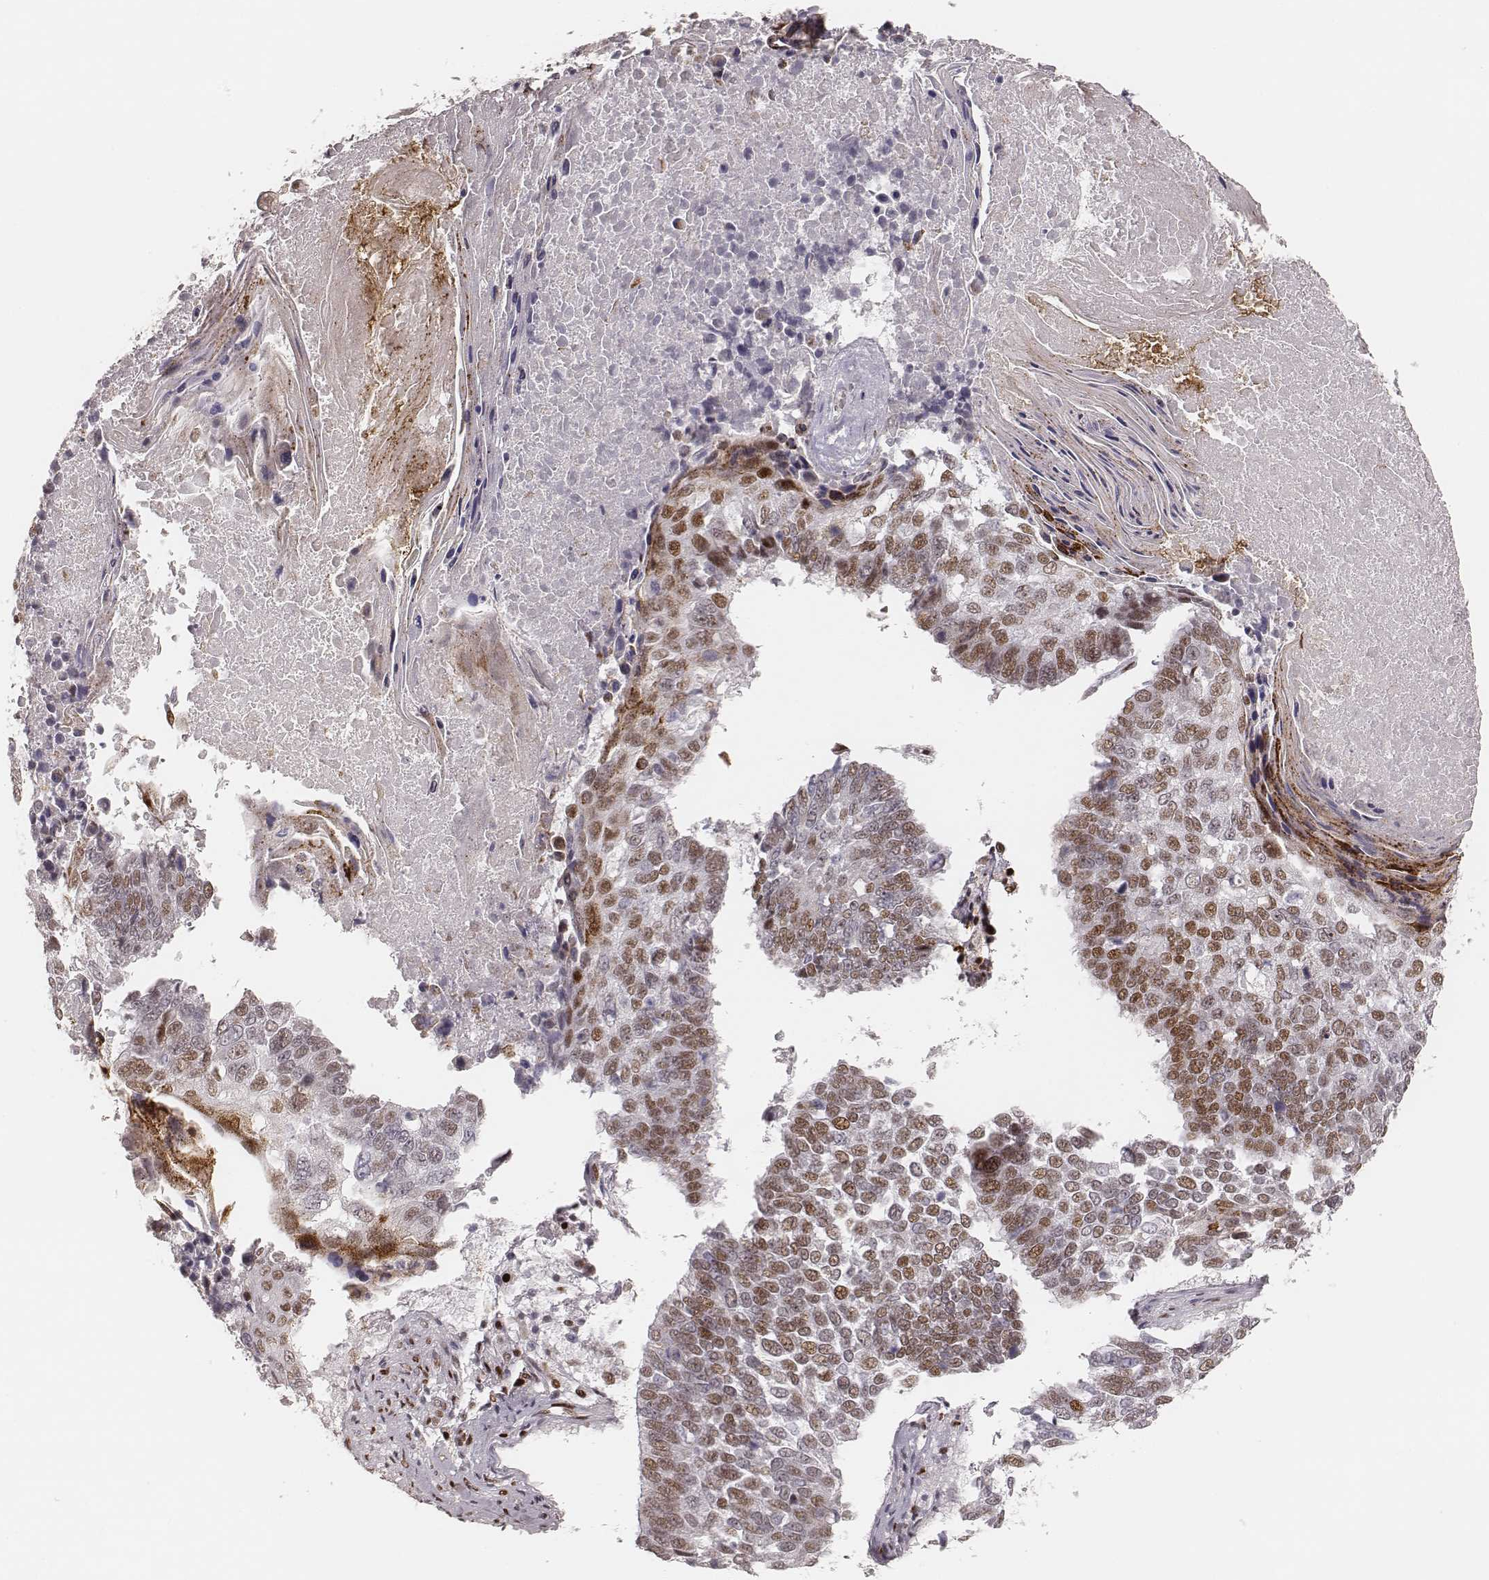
{"staining": {"intensity": "moderate", "quantity": ">75%", "location": "nuclear"}, "tissue": "lung cancer", "cell_type": "Tumor cells", "image_type": "cancer", "snomed": [{"axis": "morphology", "description": "Squamous cell carcinoma, NOS"}, {"axis": "topography", "description": "Lung"}], "caption": "Moderate nuclear protein expression is present in approximately >75% of tumor cells in lung cancer.", "gene": "HNRNPC", "patient": {"sex": "male", "age": 73}}